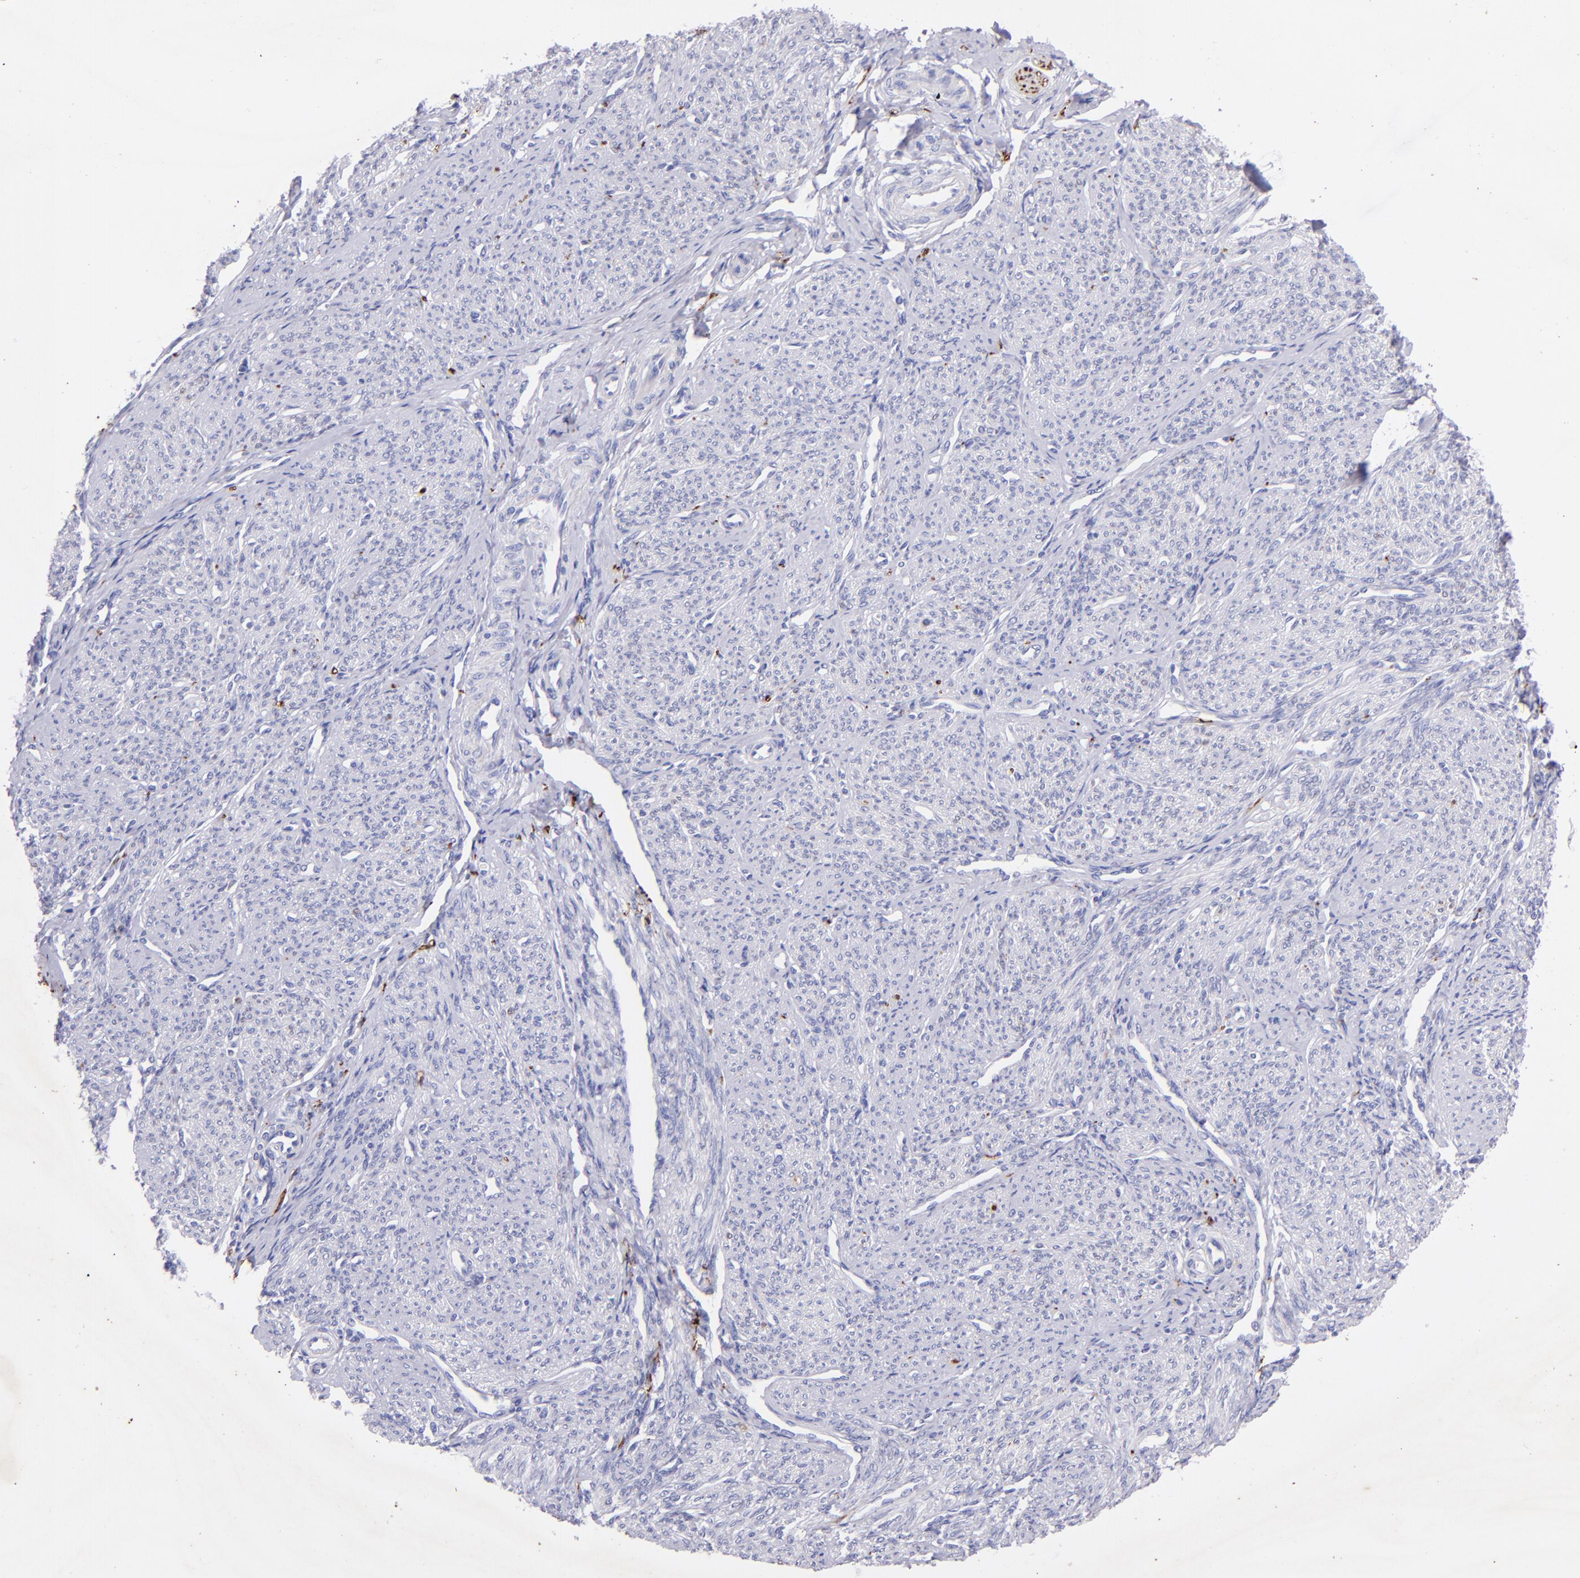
{"staining": {"intensity": "negative", "quantity": "none", "location": "none"}, "tissue": "smooth muscle", "cell_type": "Smooth muscle cells", "image_type": "normal", "snomed": [{"axis": "morphology", "description": "Normal tissue, NOS"}, {"axis": "topography", "description": "Cervix"}, {"axis": "topography", "description": "Endometrium"}], "caption": "High power microscopy photomicrograph of an IHC image of unremarkable smooth muscle, revealing no significant staining in smooth muscle cells.", "gene": "UCHL1", "patient": {"sex": "female", "age": 65}}